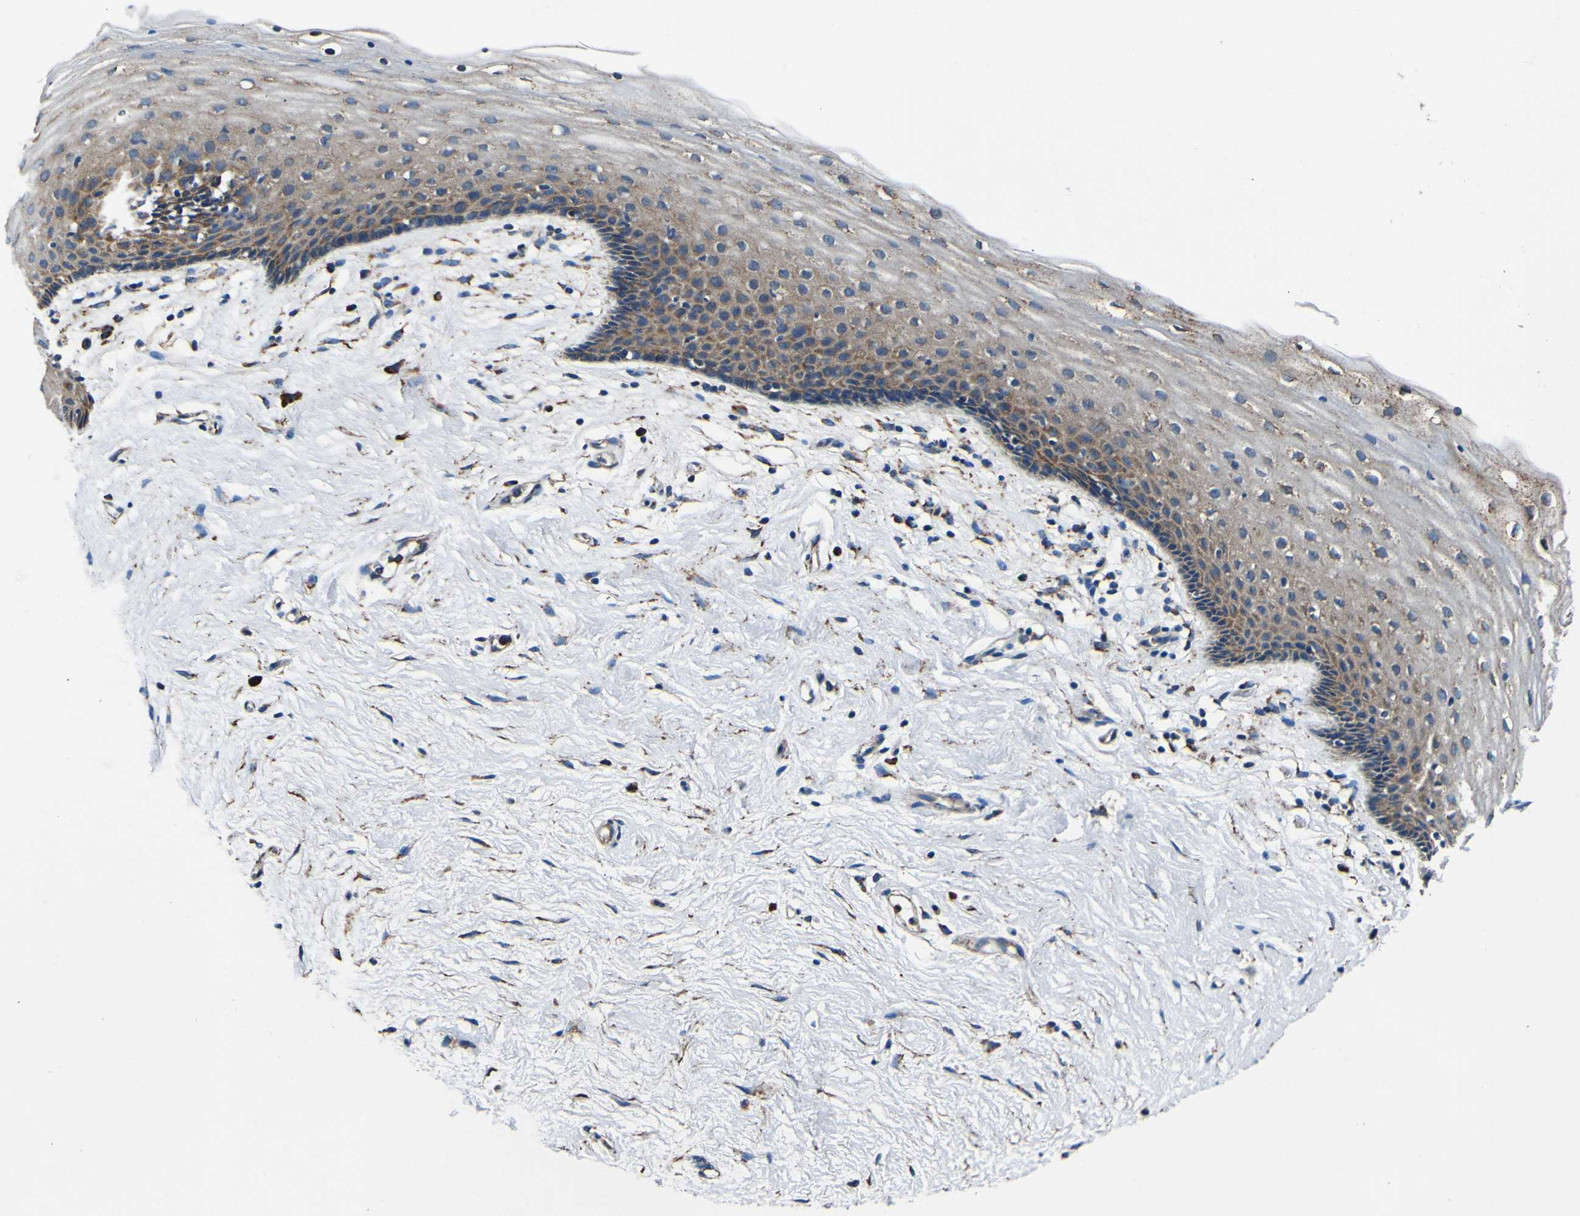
{"staining": {"intensity": "moderate", "quantity": "25%-75%", "location": "cytoplasmic/membranous"}, "tissue": "vagina", "cell_type": "Squamous epithelial cells", "image_type": "normal", "snomed": [{"axis": "morphology", "description": "Normal tissue, NOS"}, {"axis": "topography", "description": "Vagina"}], "caption": "Immunohistochemistry (IHC) image of benign vagina stained for a protein (brown), which exhibits medium levels of moderate cytoplasmic/membranous positivity in approximately 25%-75% of squamous epithelial cells.", "gene": "INPP5A", "patient": {"sex": "female", "age": 44}}